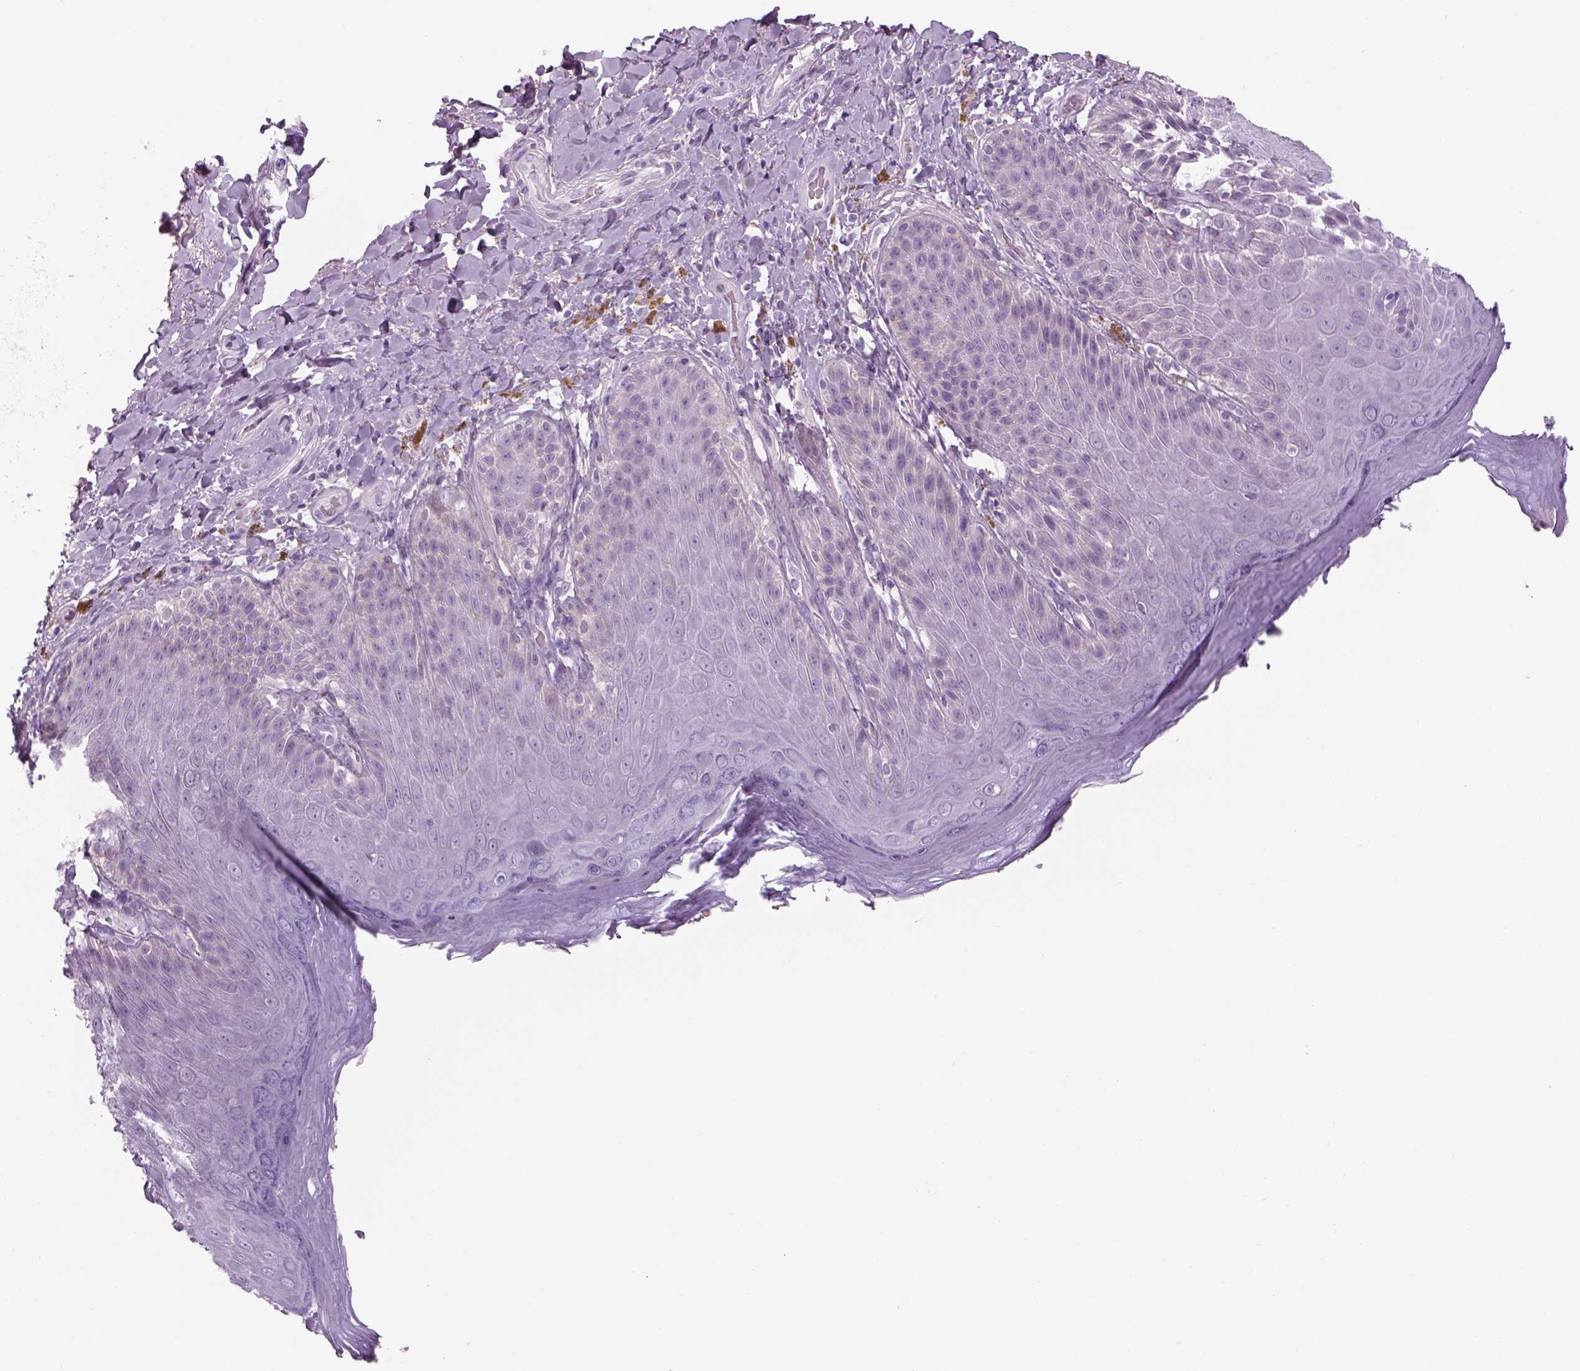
{"staining": {"intensity": "negative", "quantity": "none", "location": "none"}, "tissue": "skin", "cell_type": "Epidermal cells", "image_type": "normal", "snomed": [{"axis": "morphology", "description": "Normal tissue, NOS"}, {"axis": "topography", "description": "Anal"}], "caption": "Immunohistochemistry photomicrograph of normal human skin stained for a protein (brown), which shows no staining in epidermal cells. Brightfield microscopy of IHC stained with DAB (brown) and hematoxylin (blue), captured at high magnification.", "gene": "MDH1B", "patient": {"sex": "male", "age": 53}}